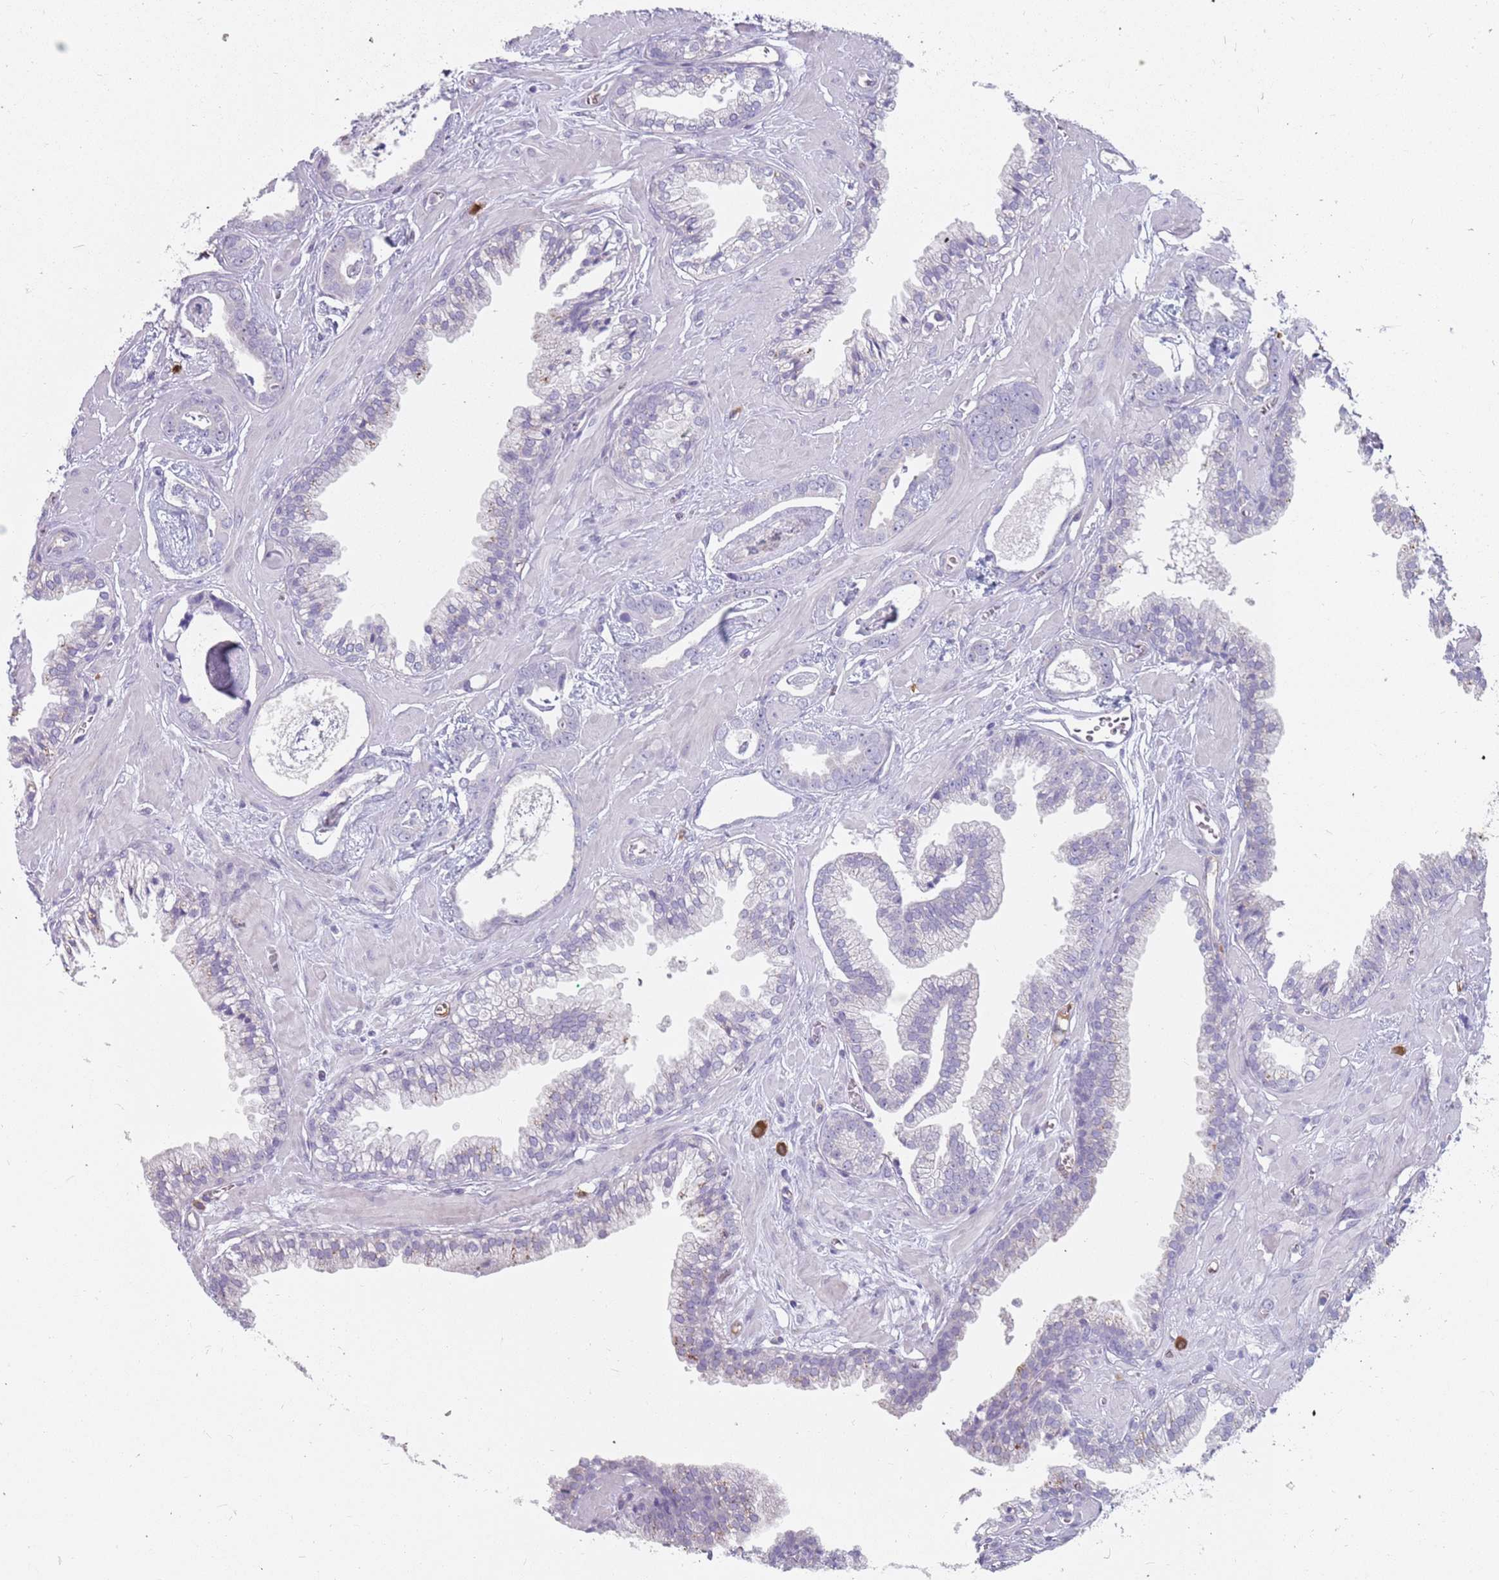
{"staining": {"intensity": "negative", "quantity": "none", "location": "none"}, "tissue": "prostate cancer", "cell_type": "Tumor cells", "image_type": "cancer", "snomed": [{"axis": "morphology", "description": "Adenocarcinoma, Low grade"}, {"axis": "topography", "description": "Prostate"}], "caption": "High magnification brightfield microscopy of prostate adenocarcinoma (low-grade) stained with DAB (3,3'-diaminobenzidine) (brown) and counterstained with hematoxylin (blue): tumor cells show no significant staining. (Stains: DAB (3,3'-diaminobenzidine) immunohistochemistry (IHC) with hematoxylin counter stain, Microscopy: brightfield microscopy at high magnification).", "gene": "DDX4", "patient": {"sex": "male", "age": 60}}